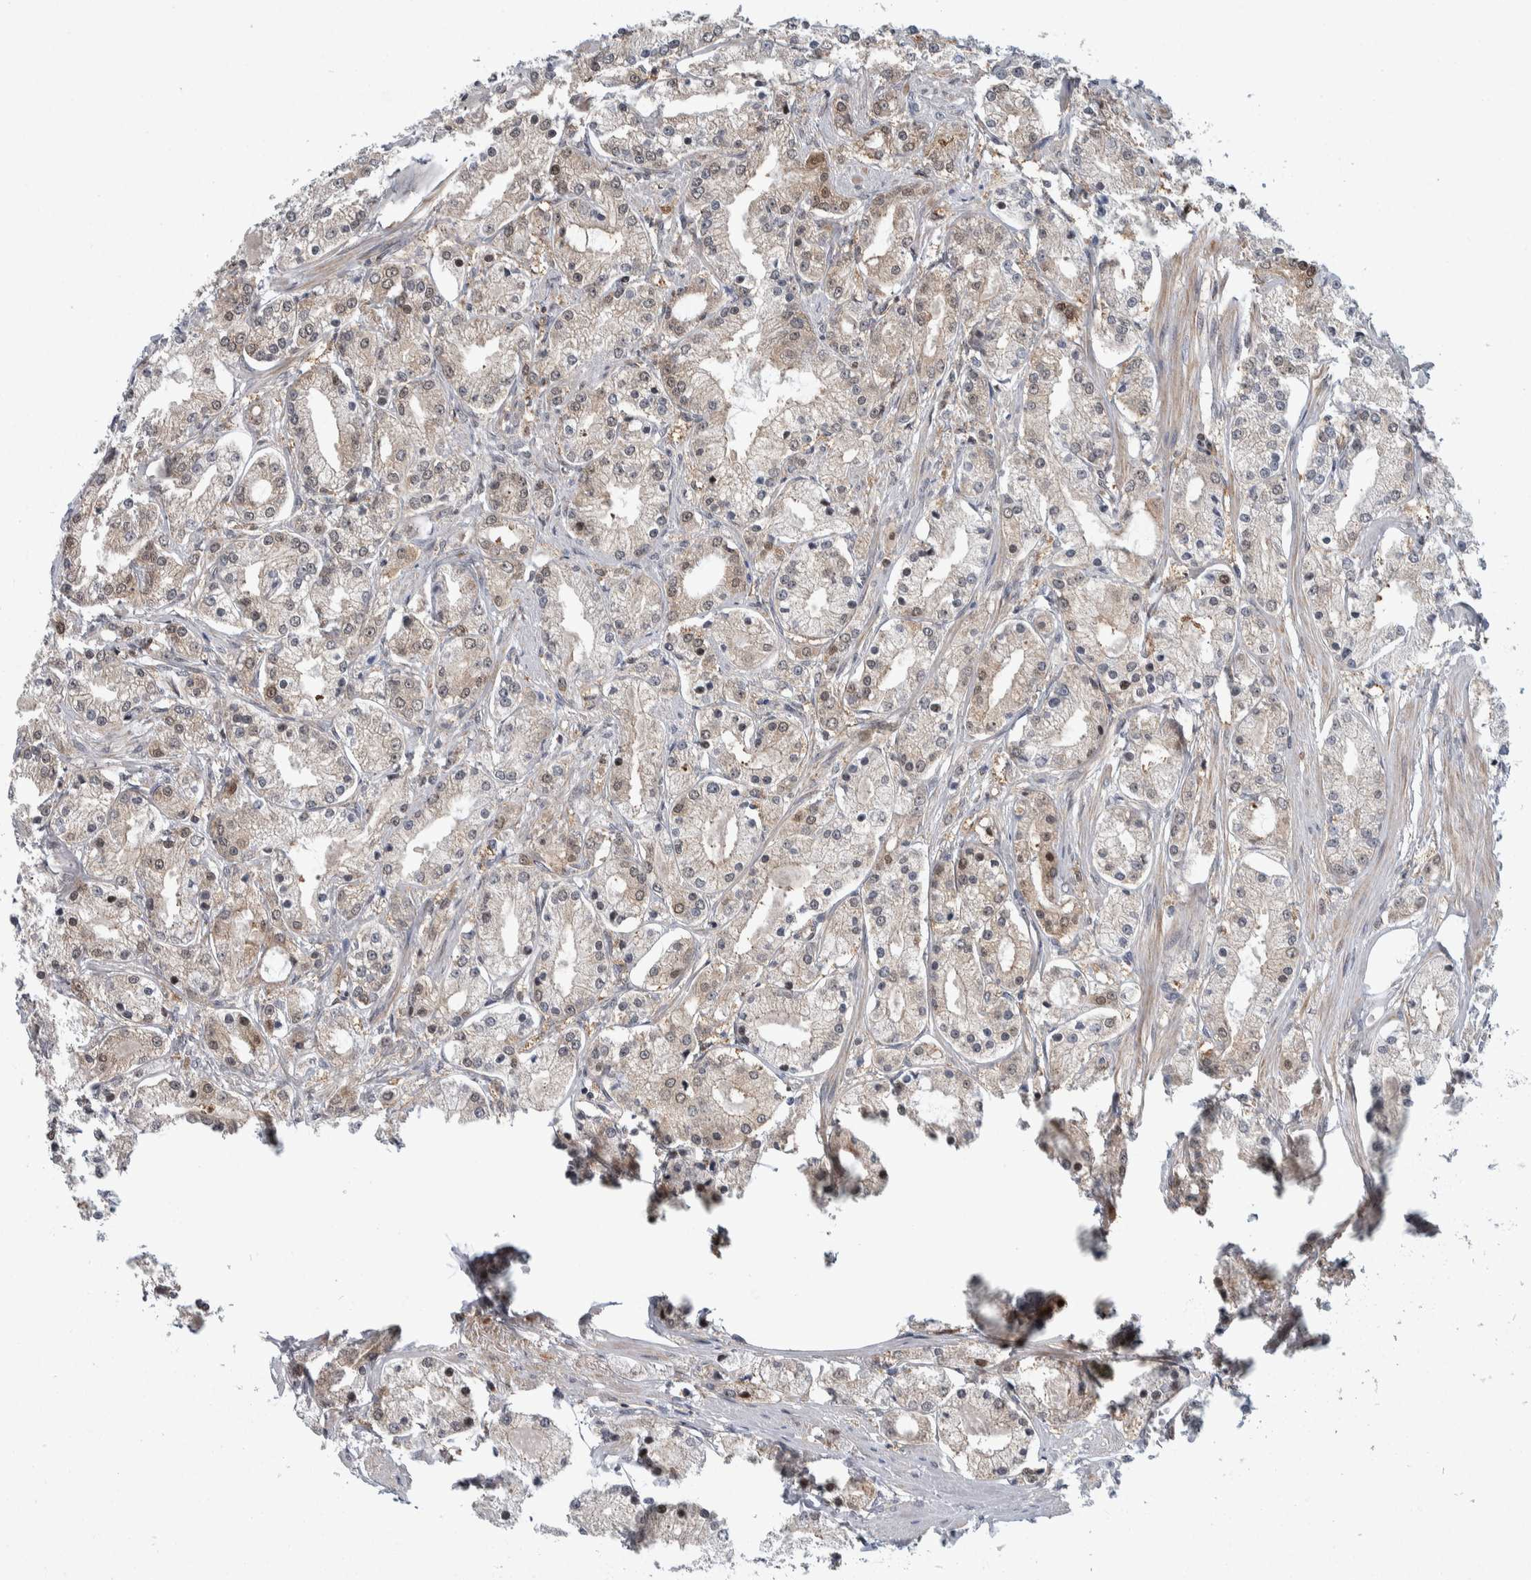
{"staining": {"intensity": "moderate", "quantity": "<25%", "location": "cytoplasmic/membranous,nuclear"}, "tissue": "prostate cancer", "cell_type": "Tumor cells", "image_type": "cancer", "snomed": [{"axis": "morphology", "description": "Adenocarcinoma, High grade"}, {"axis": "topography", "description": "Prostate"}], "caption": "Tumor cells reveal low levels of moderate cytoplasmic/membranous and nuclear expression in about <25% of cells in human prostate high-grade adenocarcinoma. (DAB IHC with brightfield microscopy, high magnification).", "gene": "PTPA", "patient": {"sex": "male", "age": 66}}